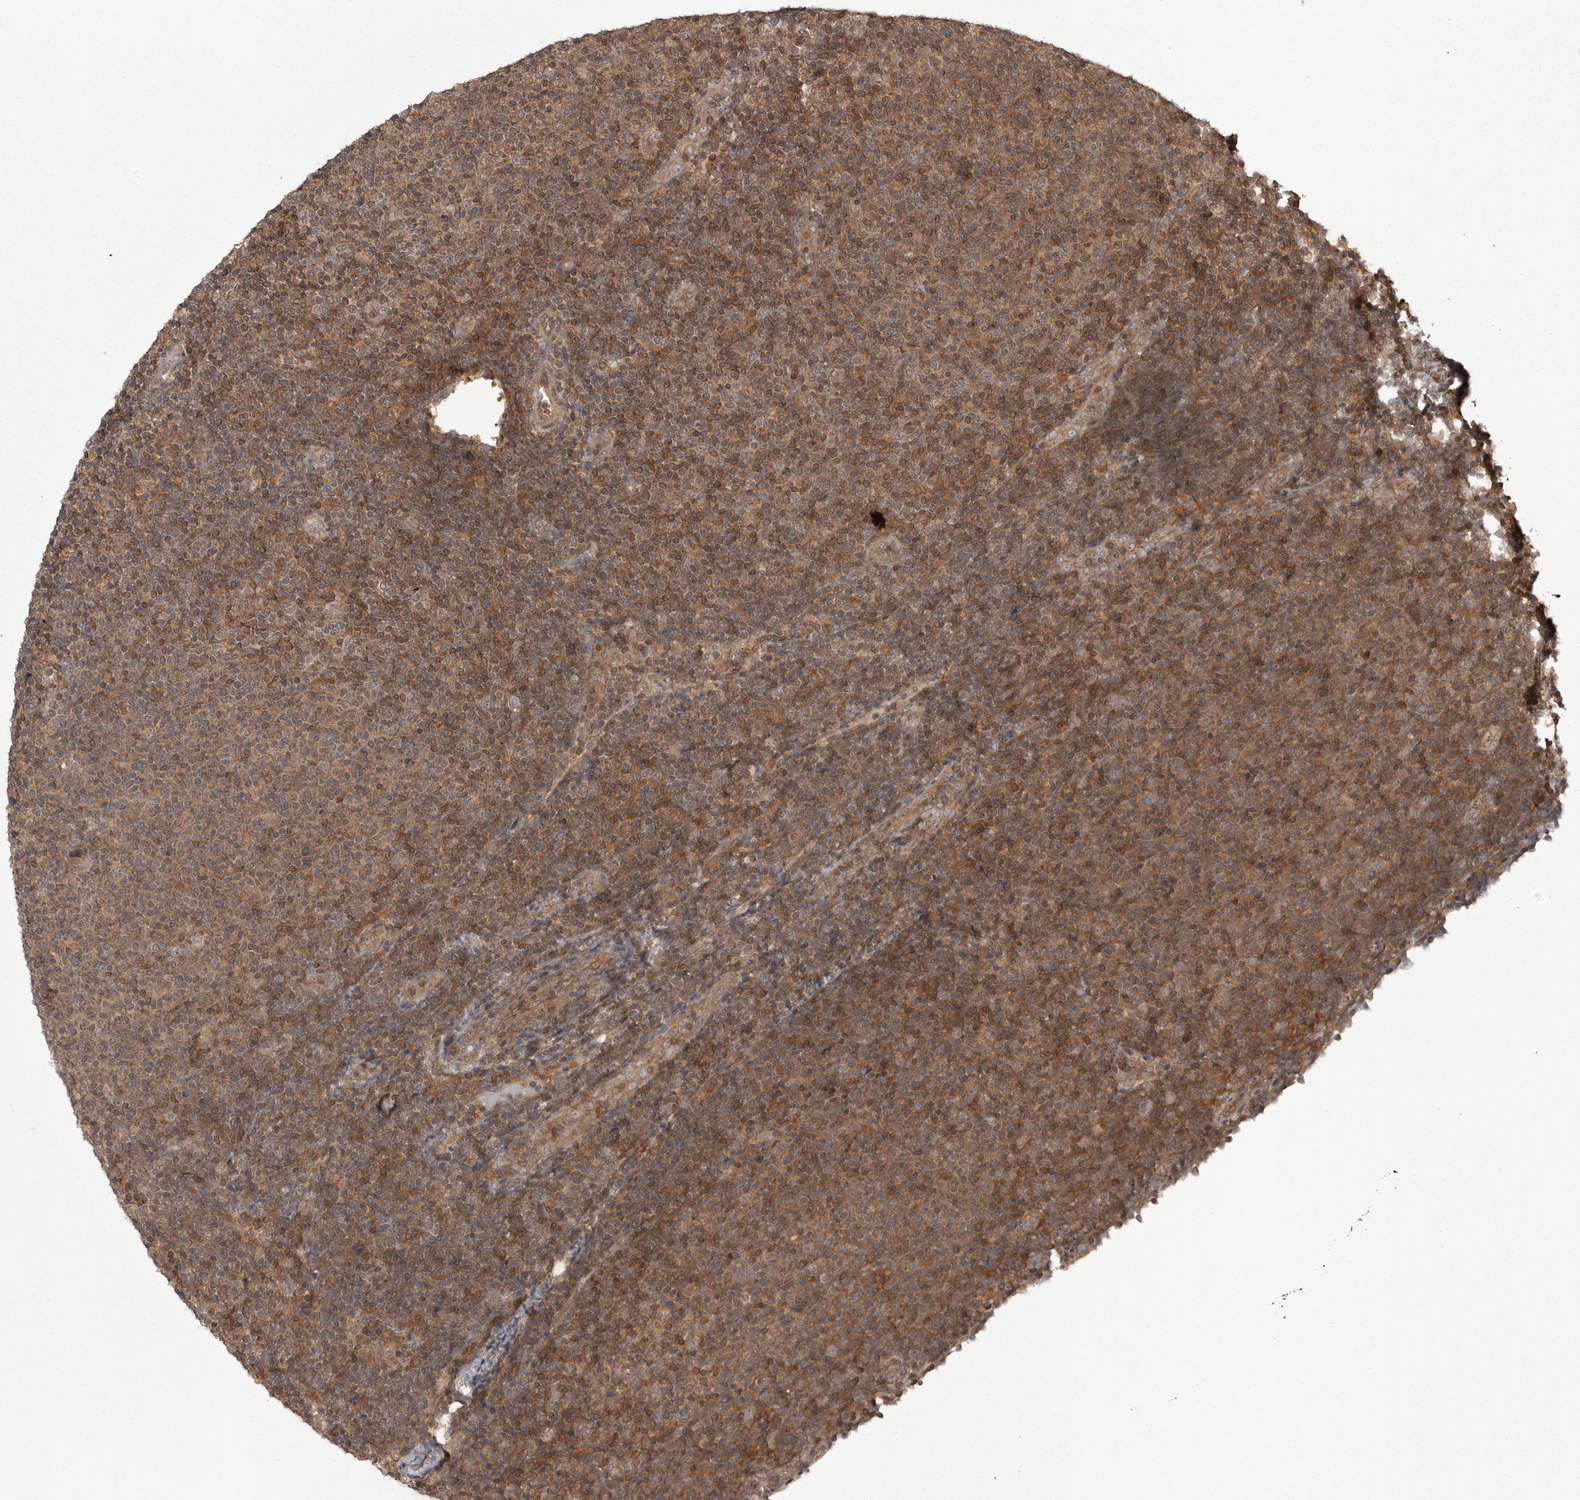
{"staining": {"intensity": "moderate", "quantity": ">75%", "location": "cytoplasmic/membranous"}, "tissue": "lymphoma", "cell_type": "Tumor cells", "image_type": "cancer", "snomed": [{"axis": "morphology", "description": "Malignant lymphoma, non-Hodgkin's type, Low grade"}, {"axis": "topography", "description": "Lymph node"}], "caption": "Moderate cytoplasmic/membranous staining is identified in about >75% of tumor cells in lymphoma. (Brightfield microscopy of DAB IHC at high magnification).", "gene": "STK24", "patient": {"sex": "male", "age": 66}}